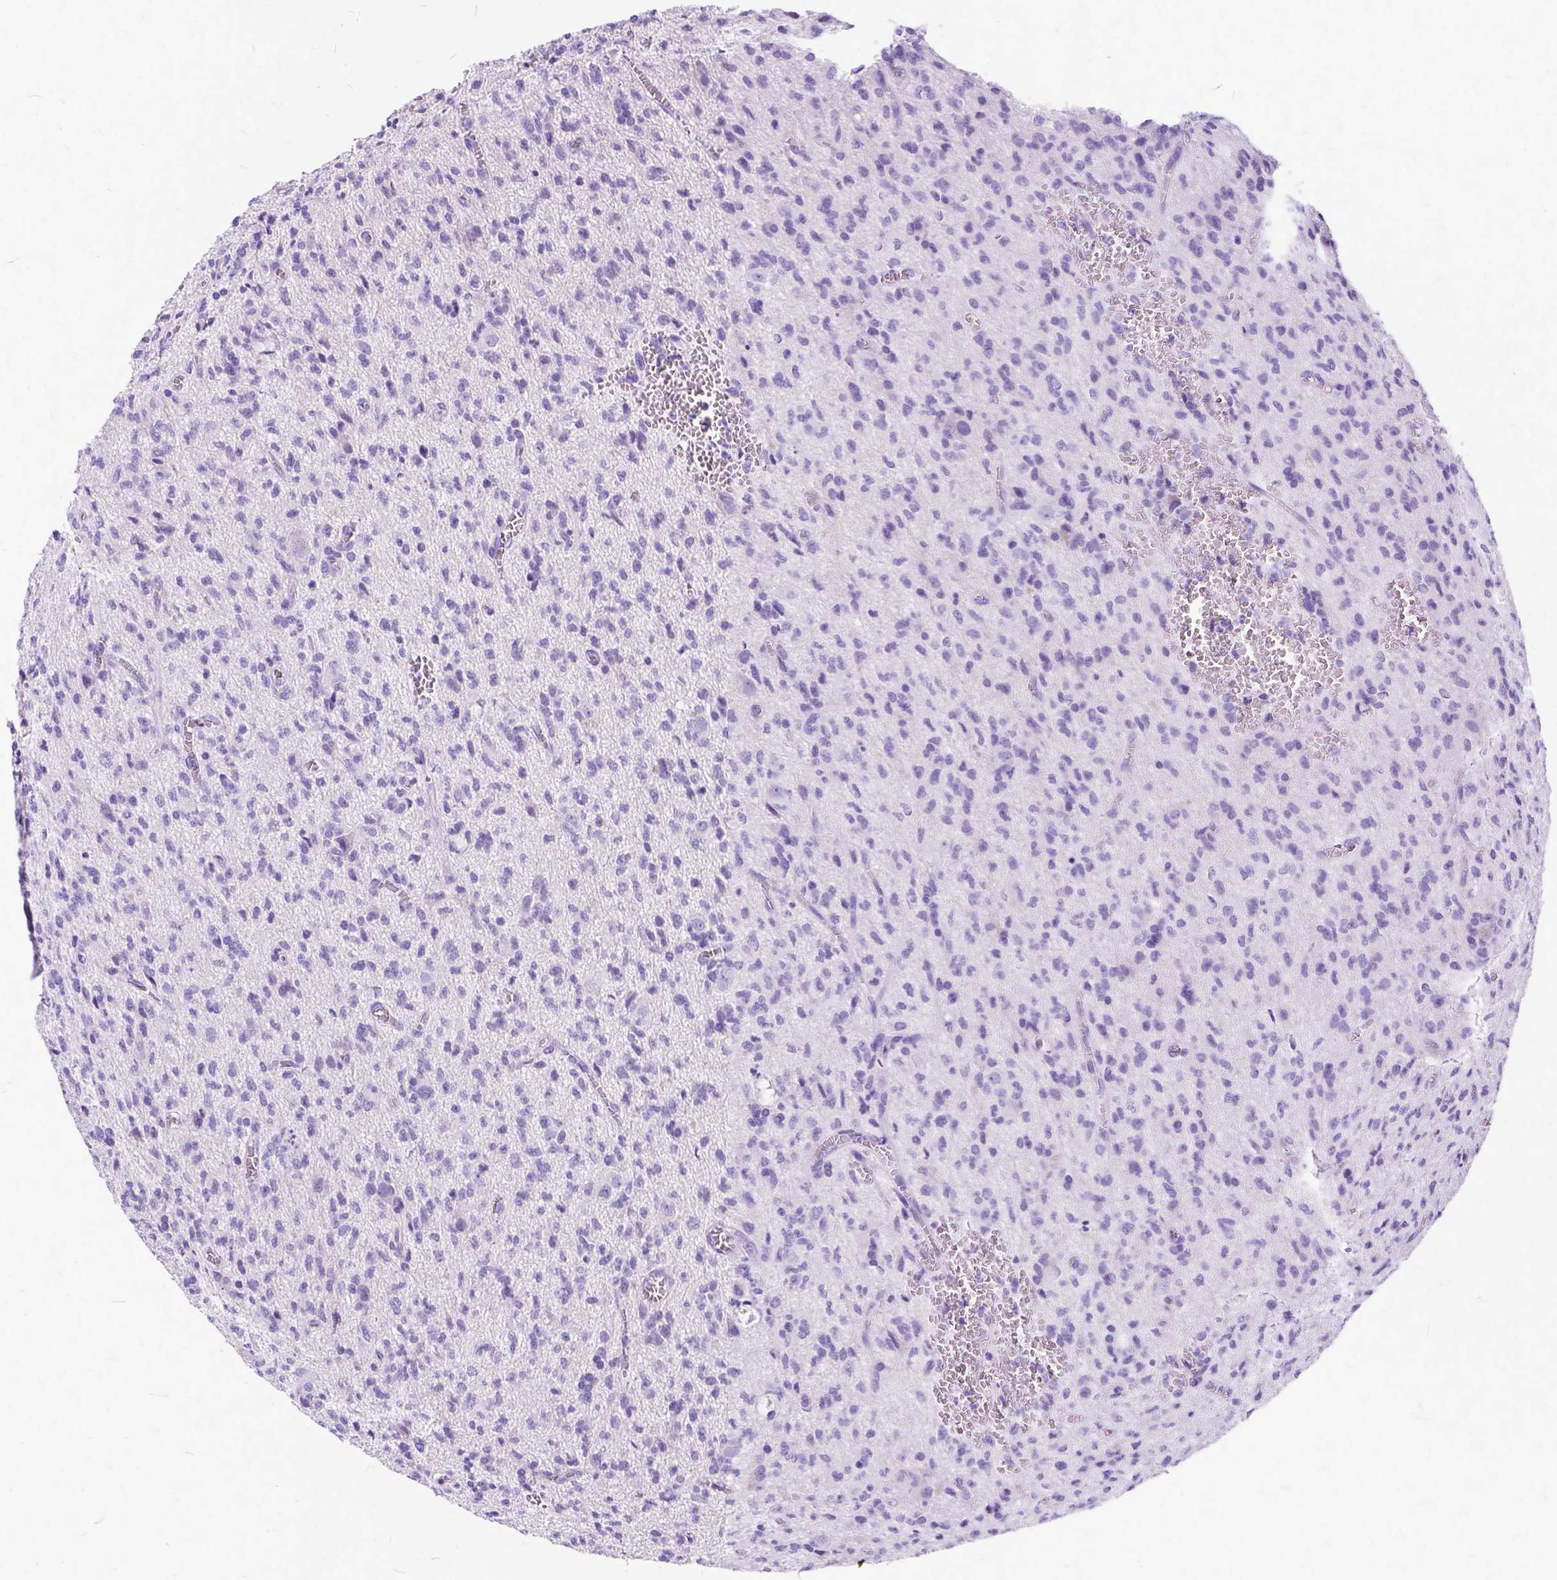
{"staining": {"intensity": "negative", "quantity": "none", "location": "none"}, "tissue": "glioma", "cell_type": "Tumor cells", "image_type": "cancer", "snomed": [{"axis": "morphology", "description": "Glioma, malignant, Low grade"}, {"axis": "topography", "description": "Brain"}], "caption": "Immunohistochemistry of human malignant low-grade glioma displays no expression in tumor cells.", "gene": "C1QTNF3", "patient": {"sex": "male", "age": 64}}